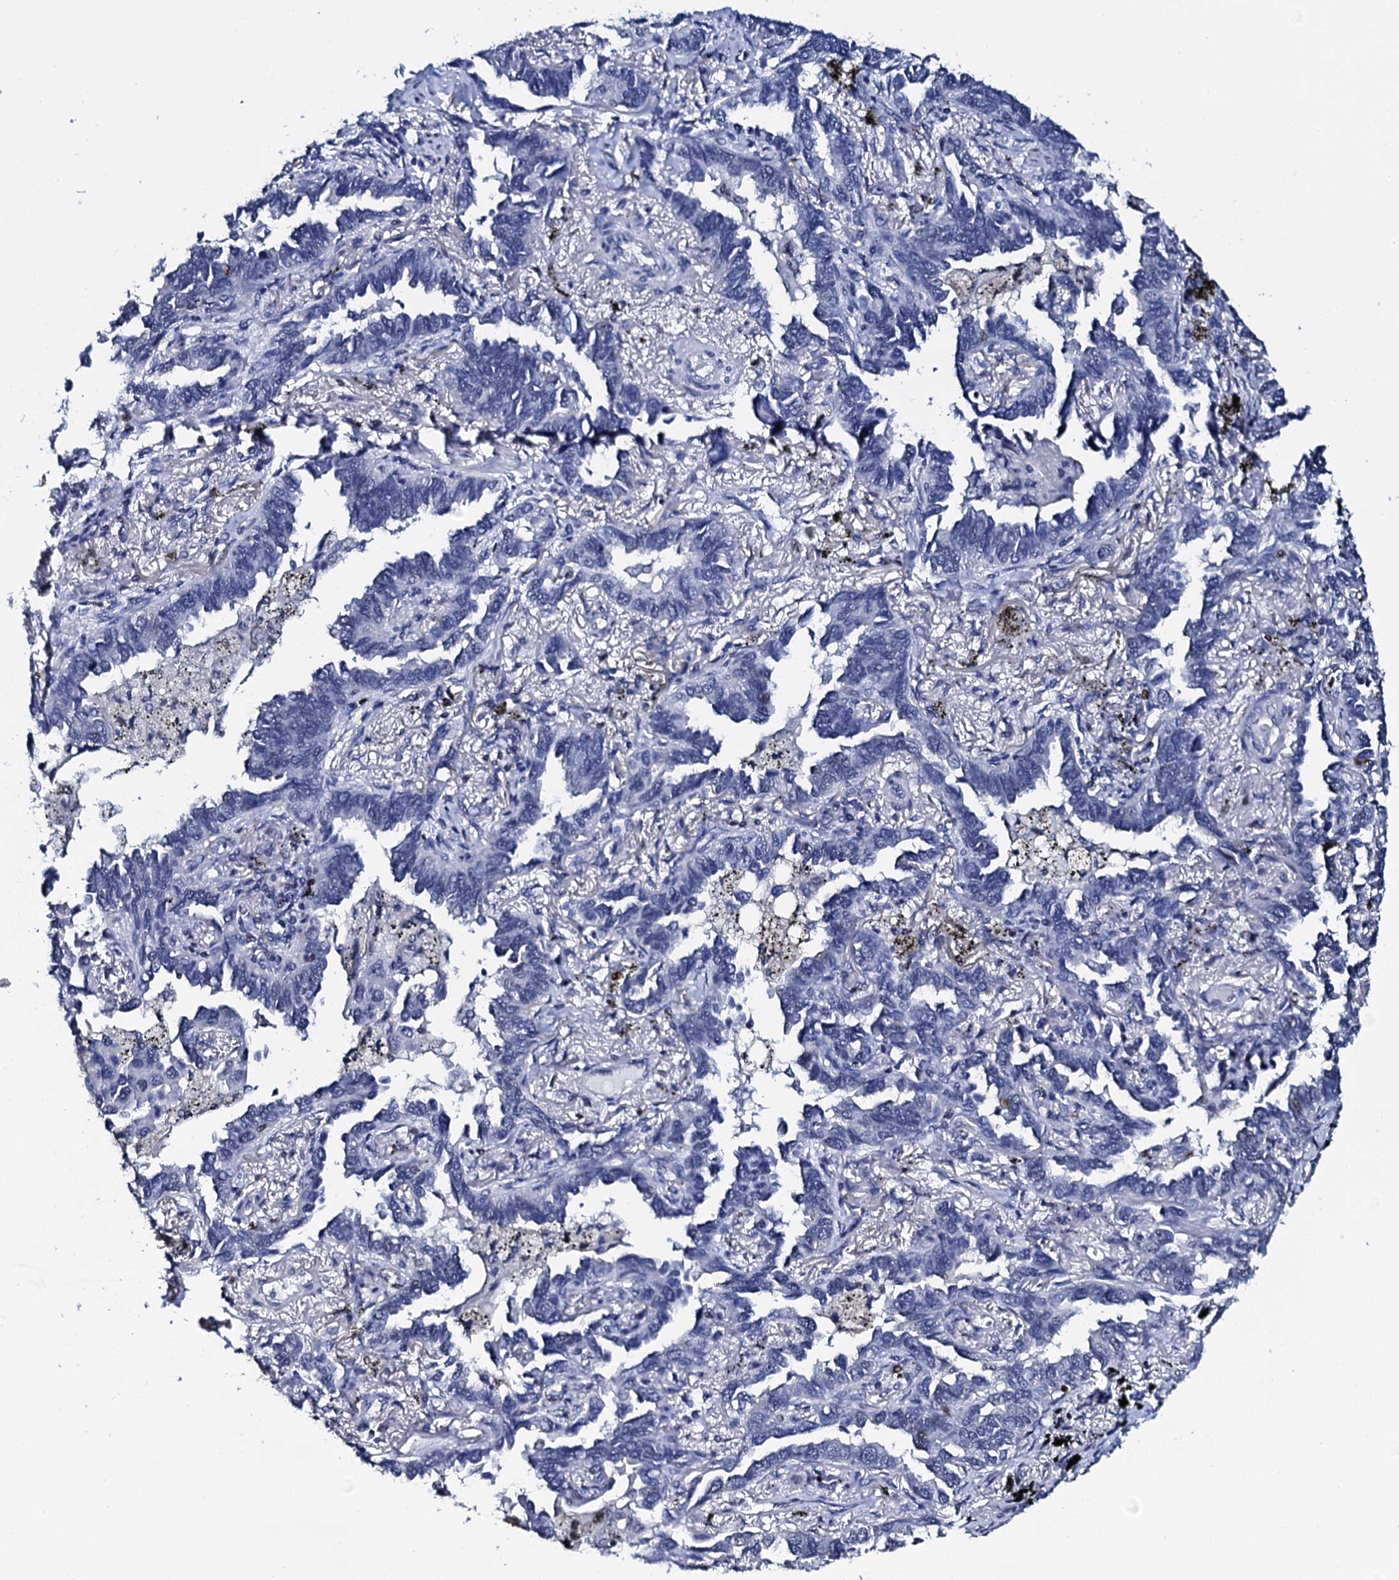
{"staining": {"intensity": "negative", "quantity": "none", "location": "none"}, "tissue": "lung cancer", "cell_type": "Tumor cells", "image_type": "cancer", "snomed": [{"axis": "morphology", "description": "Adenocarcinoma, NOS"}, {"axis": "topography", "description": "Lung"}], "caption": "Immunohistochemical staining of lung adenocarcinoma reveals no significant staining in tumor cells.", "gene": "NPM2", "patient": {"sex": "male", "age": 67}}